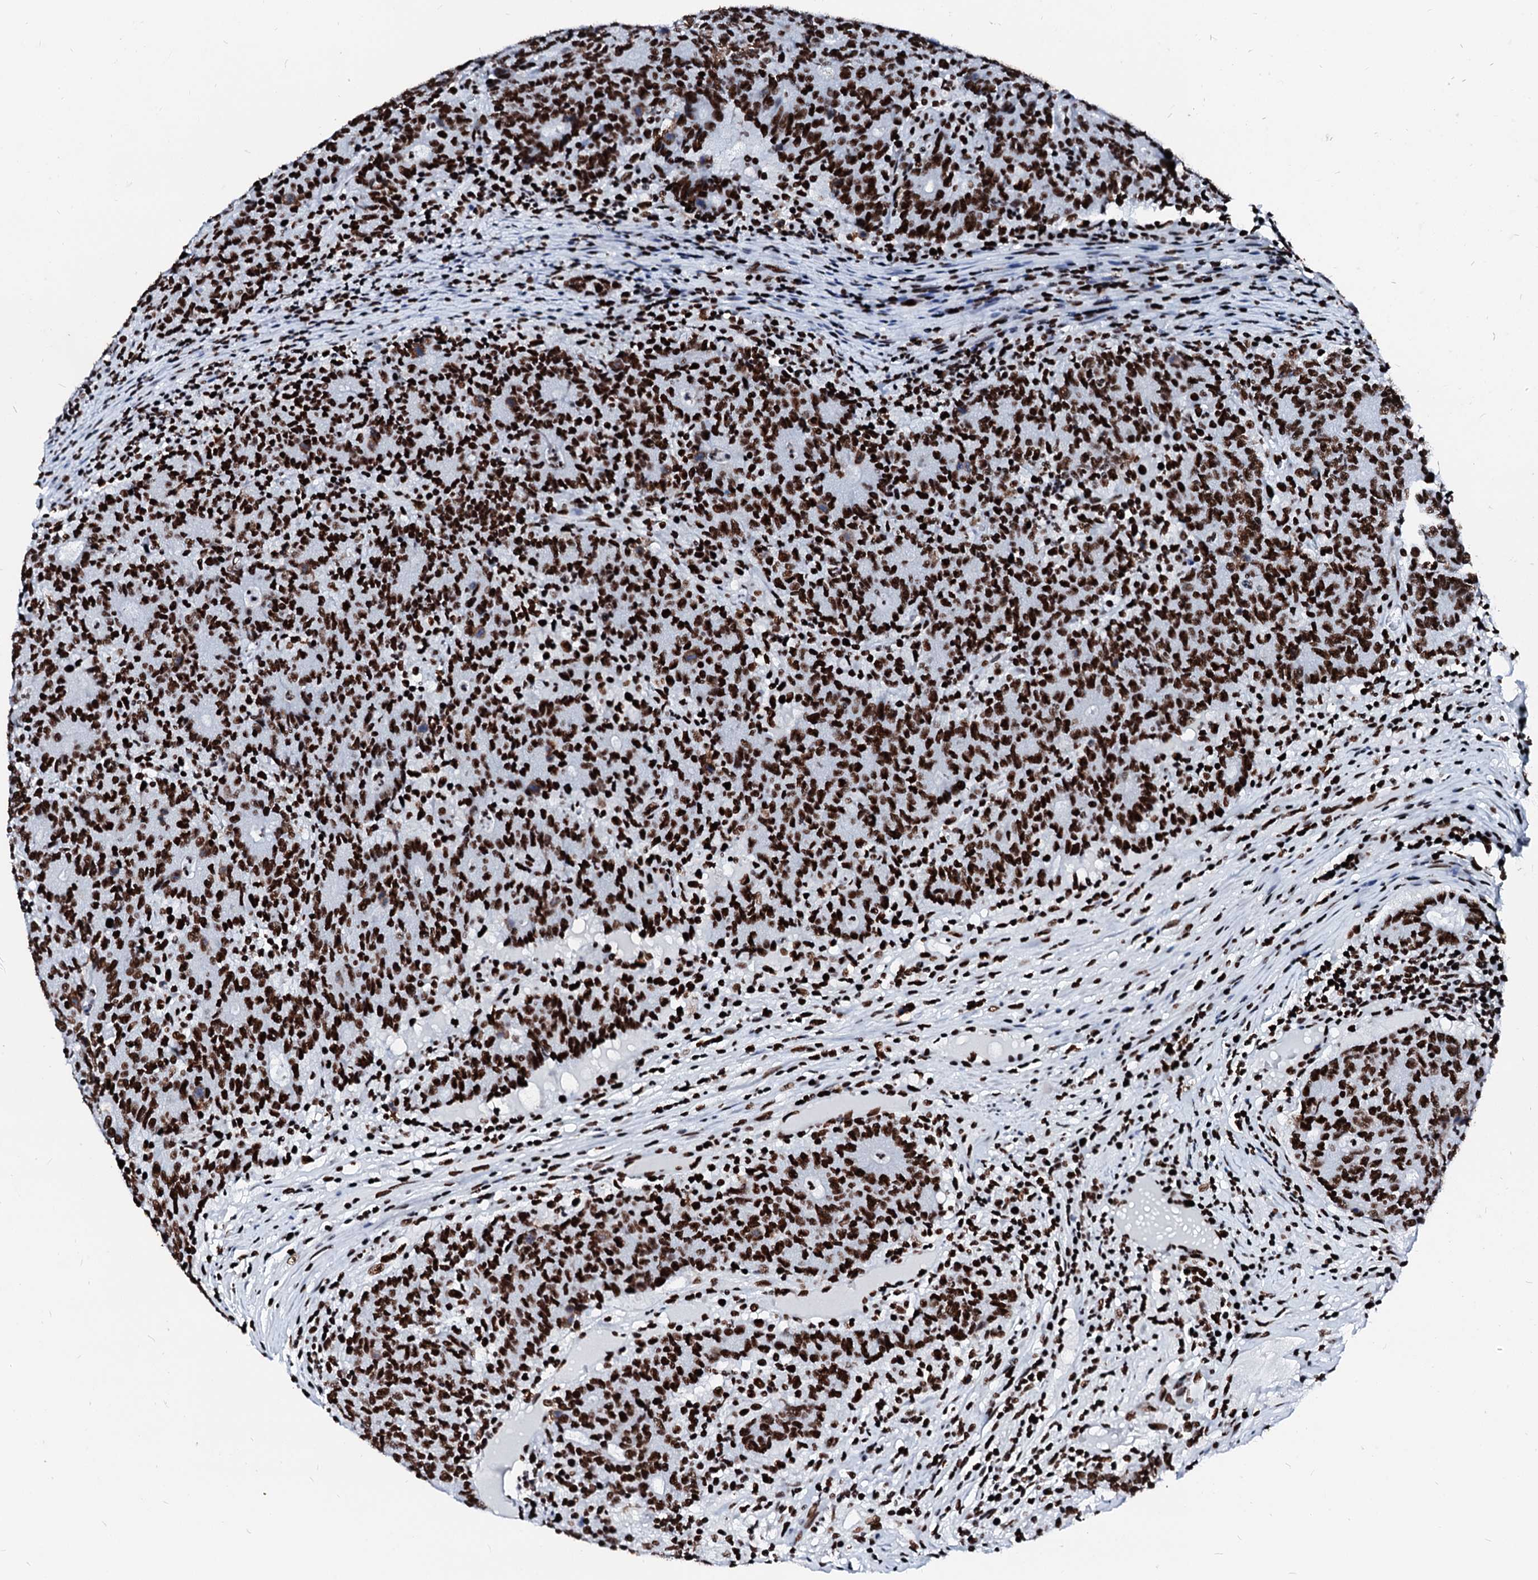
{"staining": {"intensity": "strong", "quantity": ">75%", "location": "cytoplasmic/membranous,nuclear"}, "tissue": "colorectal cancer", "cell_type": "Tumor cells", "image_type": "cancer", "snomed": [{"axis": "morphology", "description": "Adenocarcinoma, NOS"}, {"axis": "topography", "description": "Colon"}], "caption": "Immunohistochemical staining of colorectal cancer (adenocarcinoma) reveals high levels of strong cytoplasmic/membranous and nuclear expression in about >75% of tumor cells. The staining was performed using DAB (3,3'-diaminobenzidine), with brown indicating positive protein expression. Nuclei are stained blue with hematoxylin.", "gene": "RALY", "patient": {"sex": "female", "age": 75}}